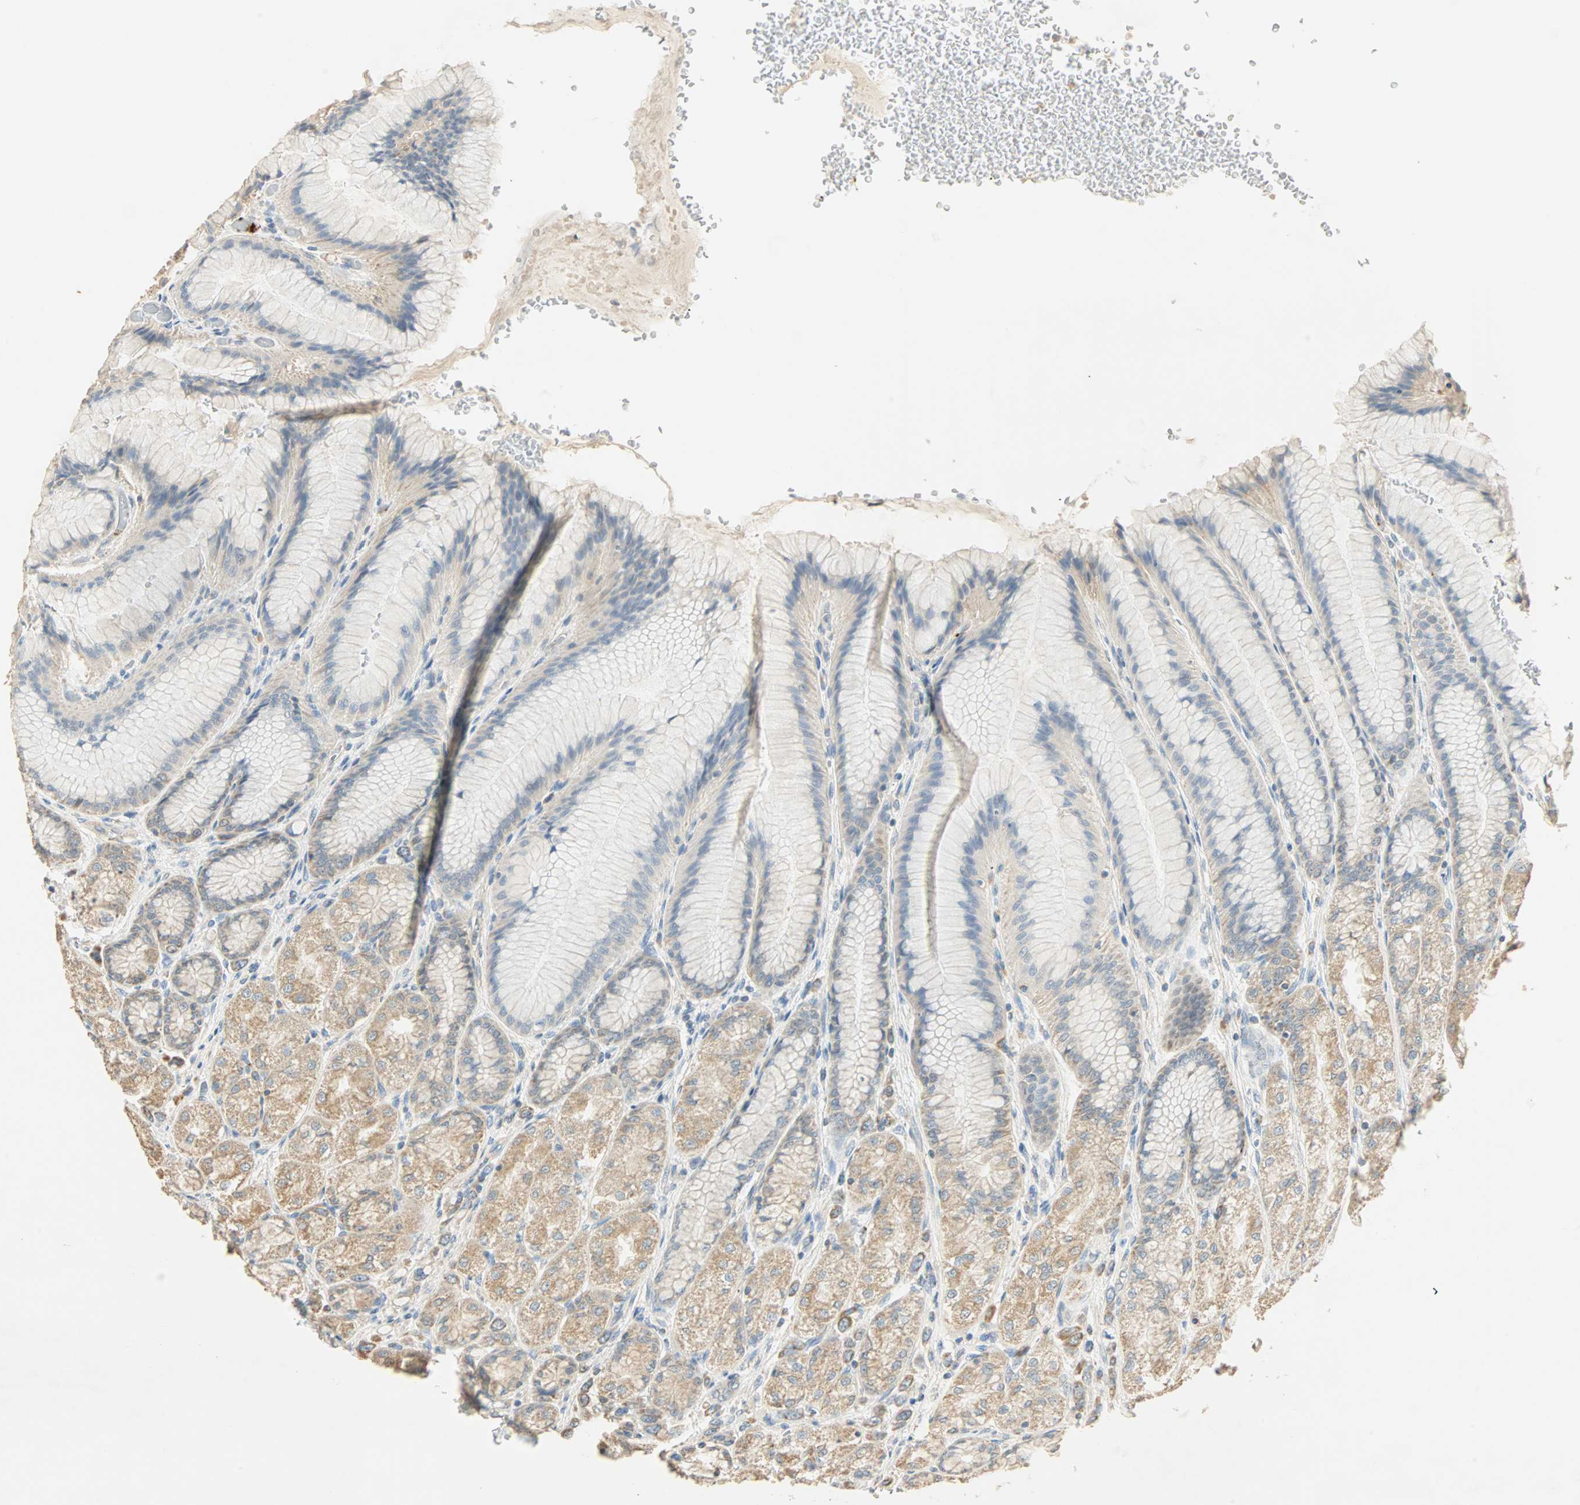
{"staining": {"intensity": "weak", "quantity": "25%-75%", "location": "cytoplasmic/membranous"}, "tissue": "stomach", "cell_type": "Glandular cells", "image_type": "normal", "snomed": [{"axis": "morphology", "description": "Normal tissue, NOS"}, {"axis": "morphology", "description": "Adenocarcinoma, NOS"}, {"axis": "topography", "description": "Stomach"}, {"axis": "topography", "description": "Stomach, lower"}], "caption": "This photomicrograph exhibits immunohistochemistry staining of normal stomach, with low weak cytoplasmic/membranous staining in about 25%-75% of glandular cells.", "gene": "RAD18", "patient": {"sex": "female", "age": 65}}